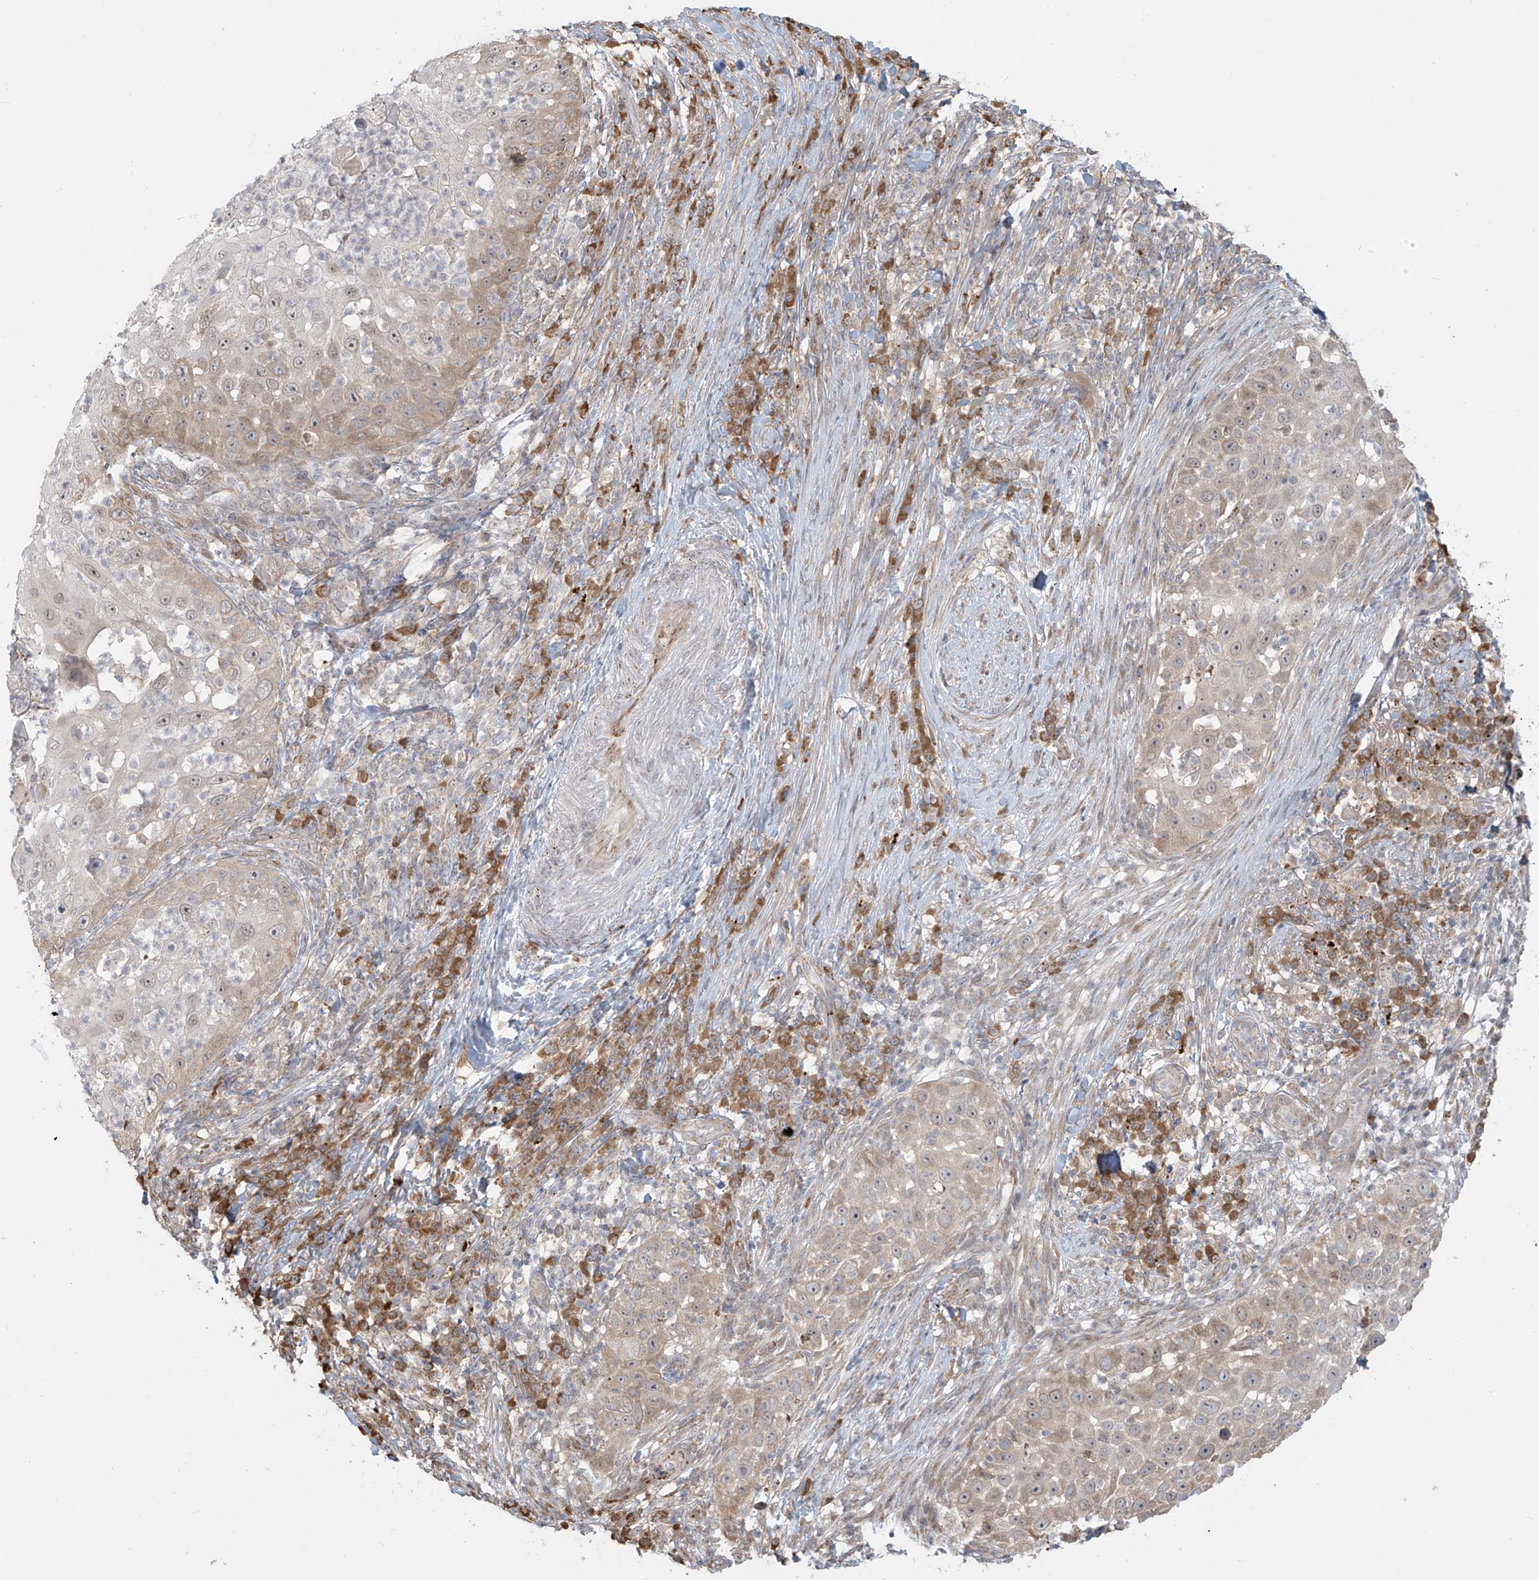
{"staining": {"intensity": "weak", "quantity": "25%-75%", "location": "cytoplasmic/membranous"}, "tissue": "skin cancer", "cell_type": "Tumor cells", "image_type": "cancer", "snomed": [{"axis": "morphology", "description": "Squamous cell carcinoma, NOS"}, {"axis": "topography", "description": "Skin"}], "caption": "An immunohistochemistry (IHC) image of tumor tissue is shown. Protein staining in brown shows weak cytoplasmic/membranous positivity in squamous cell carcinoma (skin) within tumor cells. (DAB (3,3'-diaminobenzidine) IHC, brown staining for protein, blue staining for nuclei).", "gene": "PLEKHM3", "patient": {"sex": "female", "age": 44}}